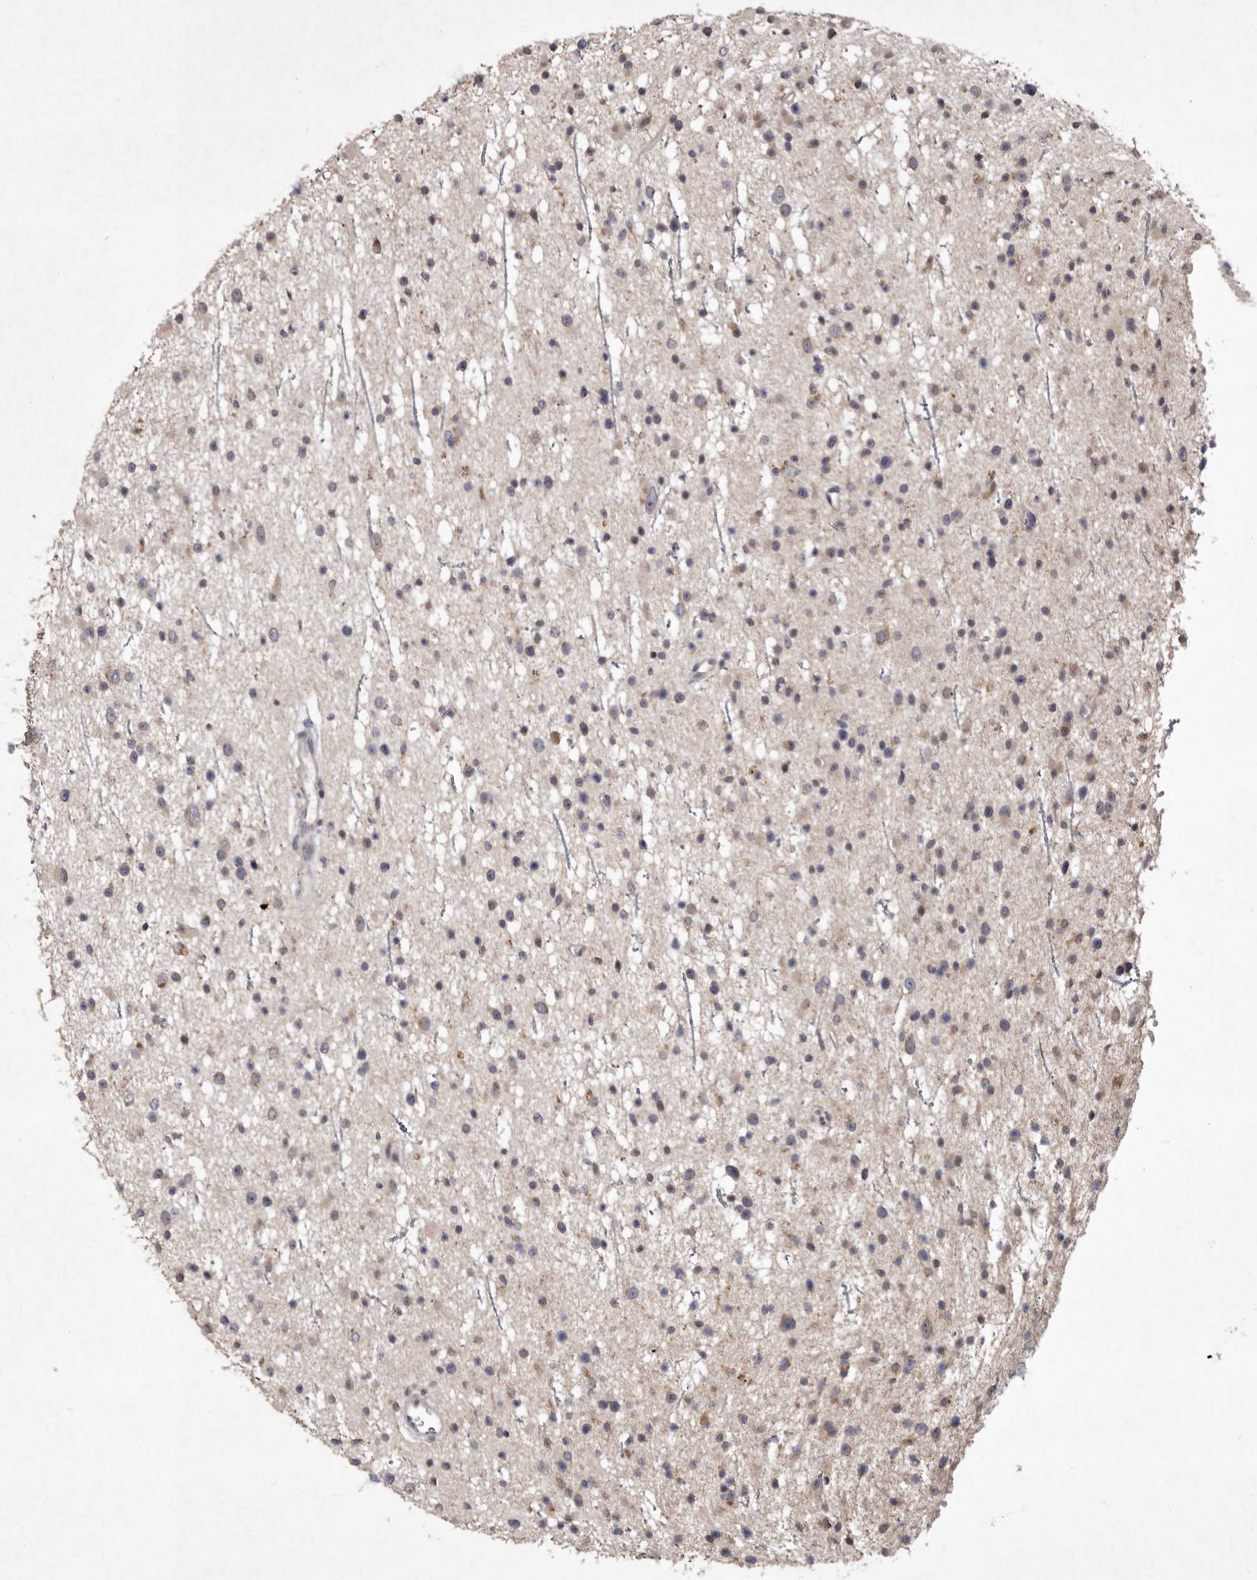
{"staining": {"intensity": "weak", "quantity": "<25%", "location": "cytoplasmic/membranous"}, "tissue": "glioma", "cell_type": "Tumor cells", "image_type": "cancer", "snomed": [{"axis": "morphology", "description": "Glioma, malignant, Low grade"}, {"axis": "topography", "description": "Cerebral cortex"}], "caption": "This is a photomicrograph of IHC staining of glioma, which shows no positivity in tumor cells.", "gene": "FLAD1", "patient": {"sex": "female", "age": 39}}